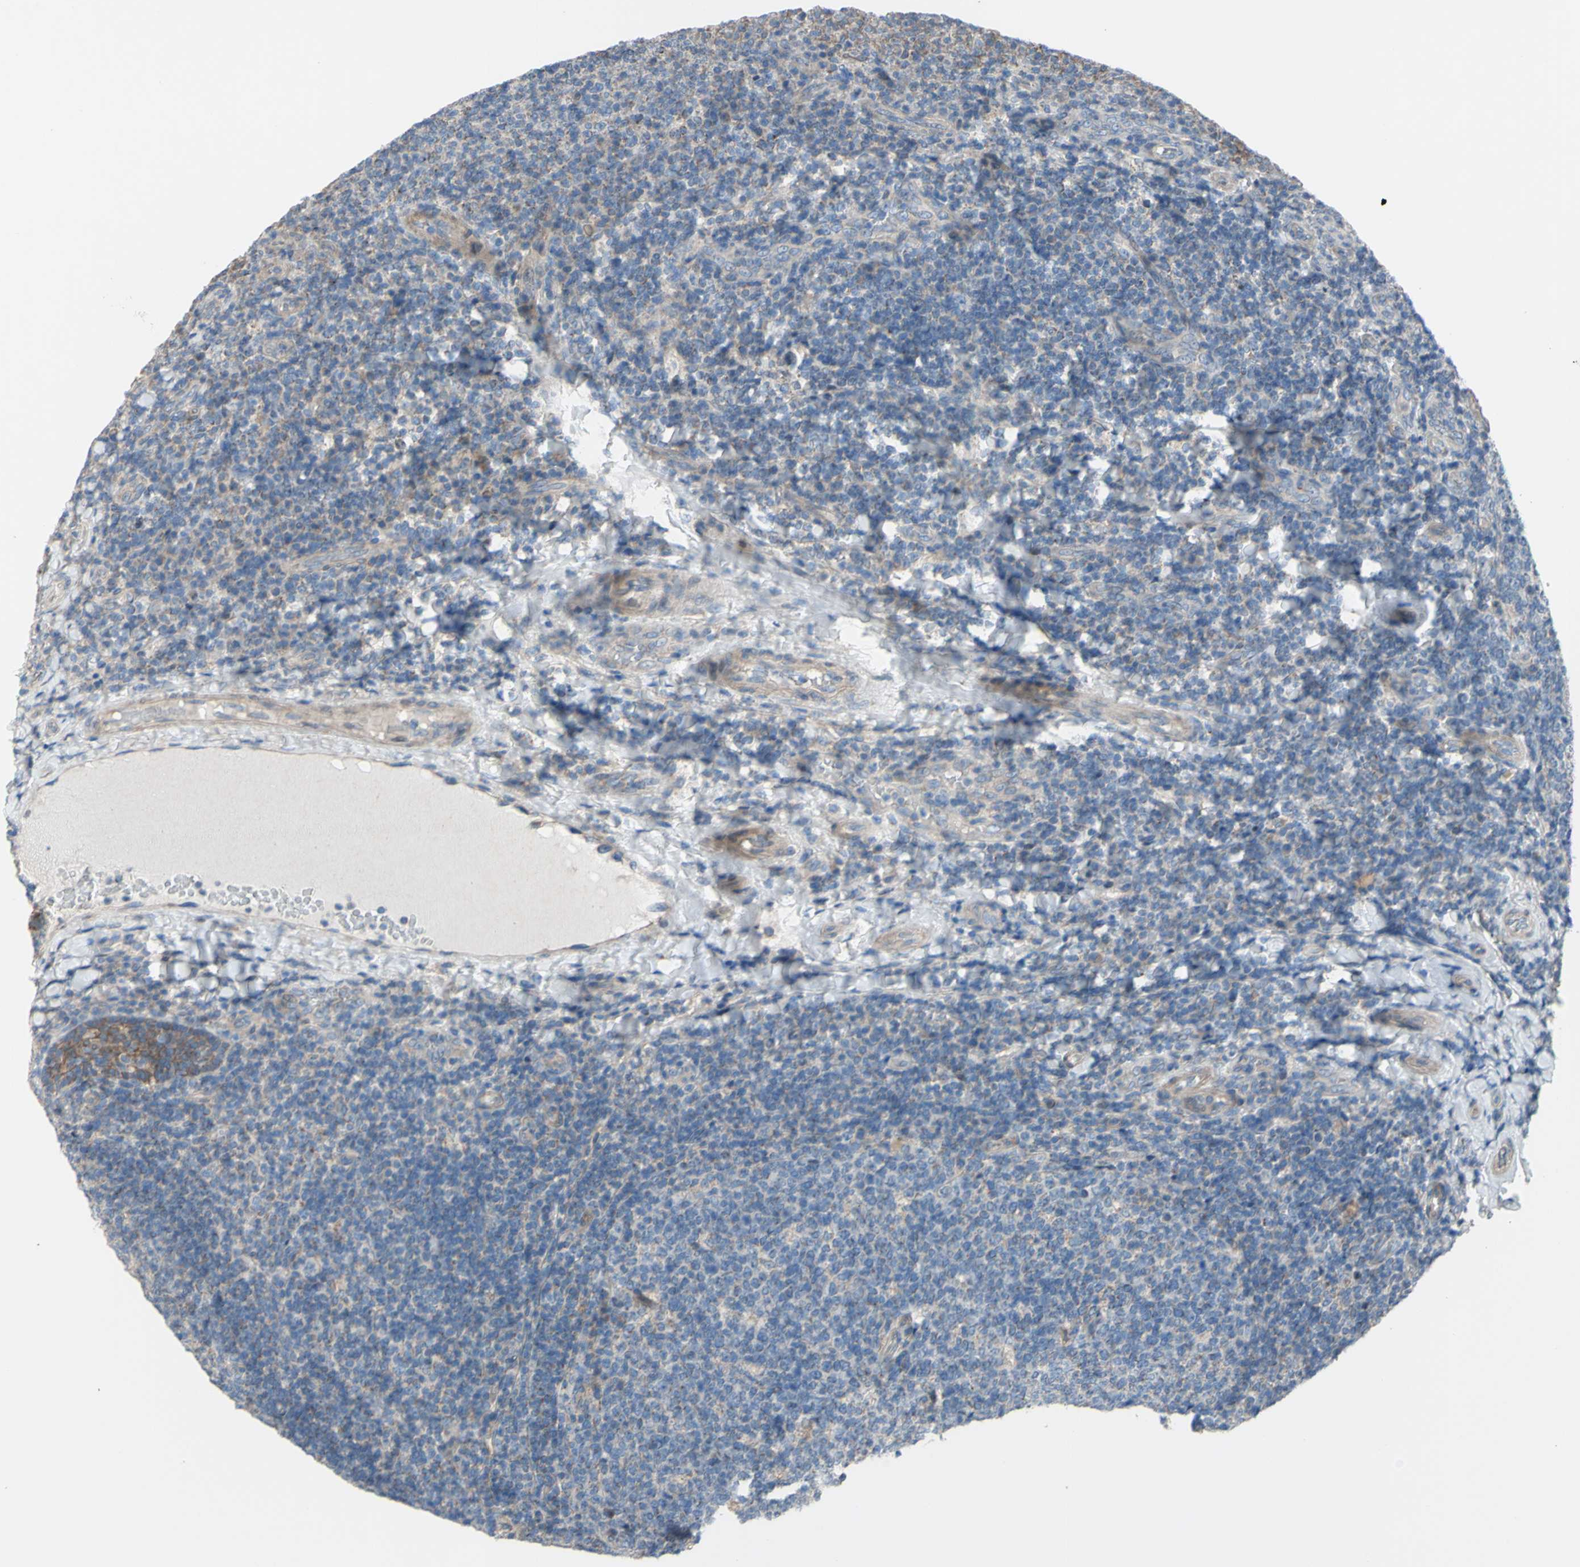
{"staining": {"intensity": "weak", "quantity": "<25%", "location": "cytoplasmic/membranous"}, "tissue": "tonsil", "cell_type": "Germinal center cells", "image_type": "normal", "snomed": [{"axis": "morphology", "description": "Normal tissue, NOS"}, {"axis": "topography", "description": "Tonsil"}], "caption": "Immunohistochemistry of normal human tonsil demonstrates no expression in germinal center cells.", "gene": "GRAMD2B", "patient": {"sex": "male", "age": 17}}